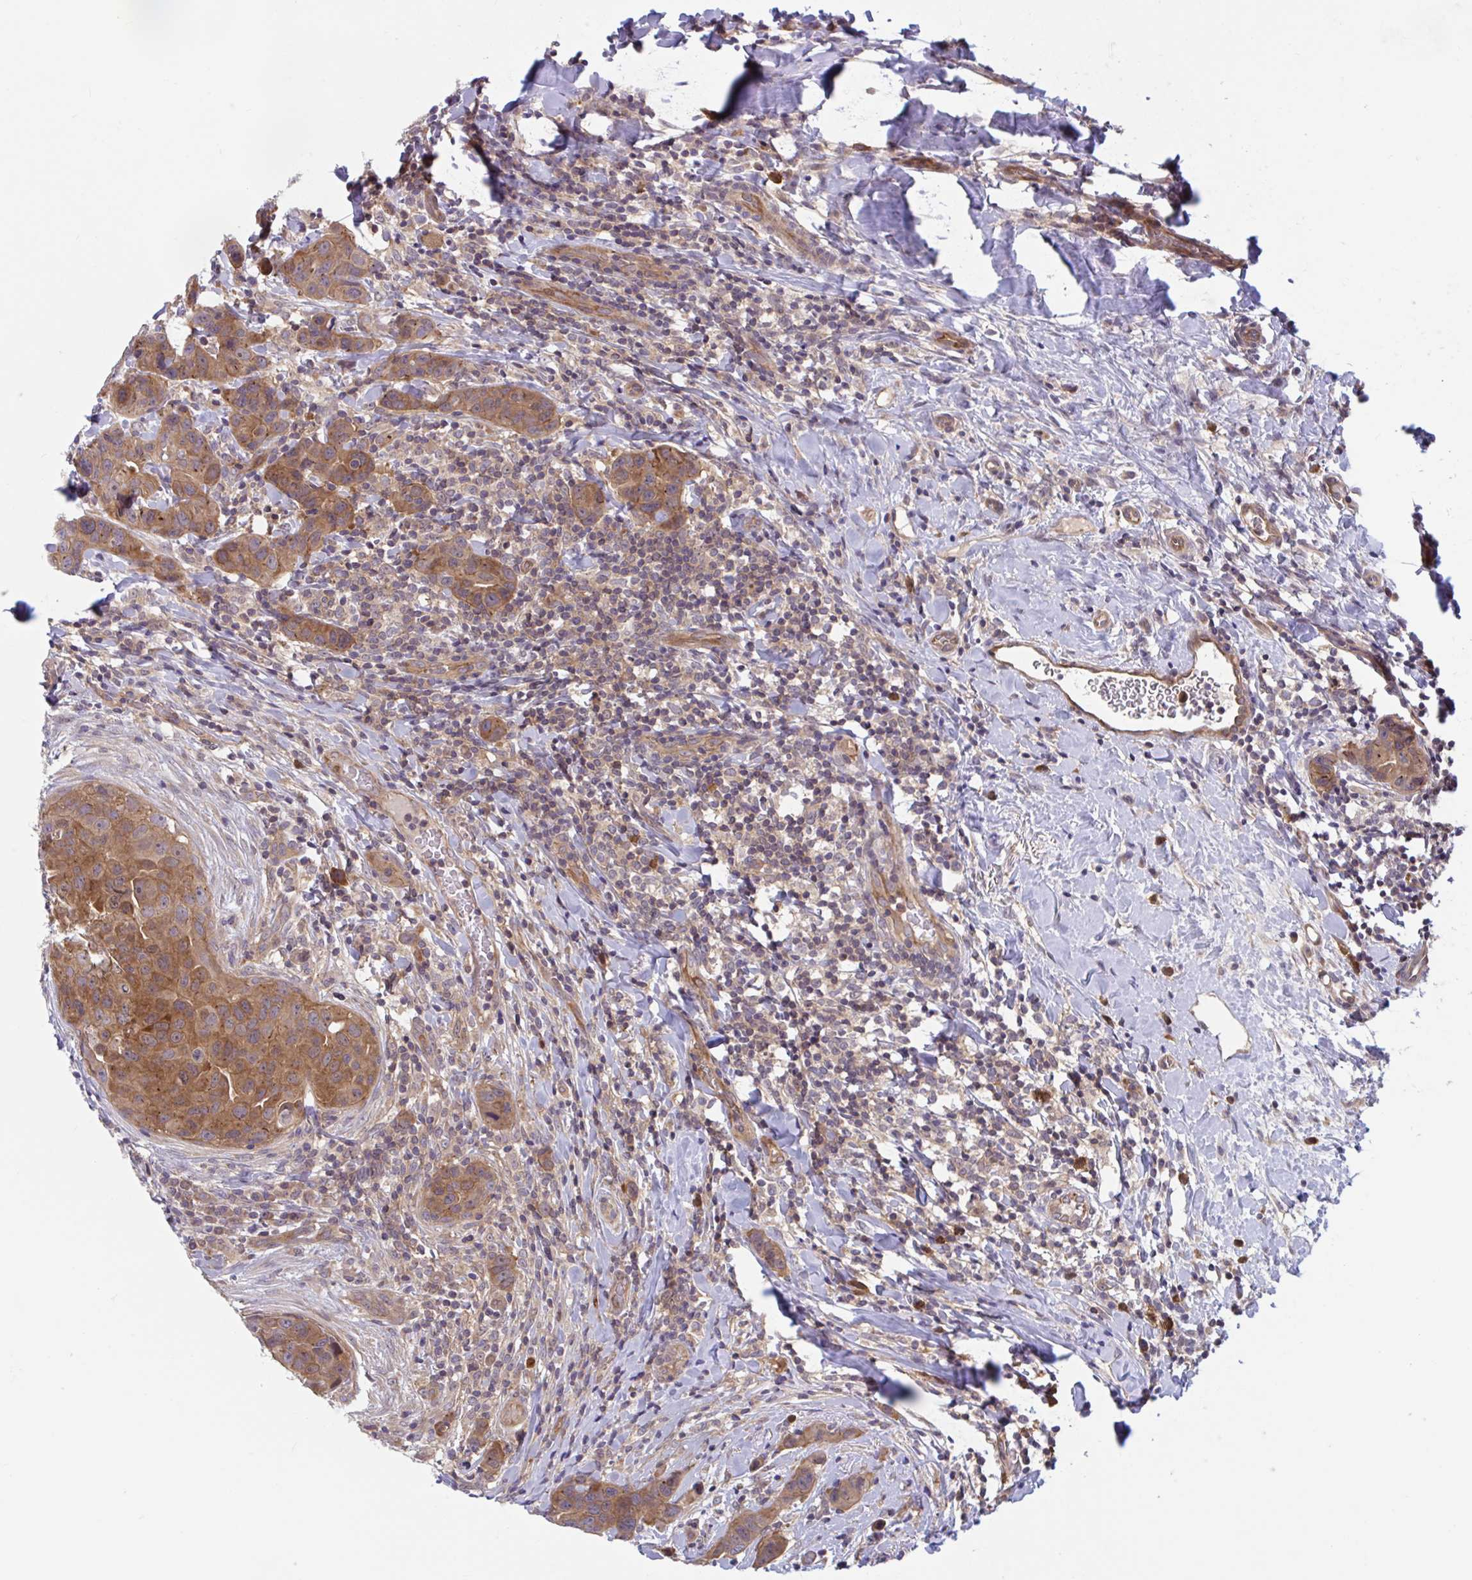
{"staining": {"intensity": "moderate", "quantity": ">75%", "location": "cytoplasmic/membranous,nuclear"}, "tissue": "breast cancer", "cell_type": "Tumor cells", "image_type": "cancer", "snomed": [{"axis": "morphology", "description": "Duct carcinoma"}, {"axis": "topography", "description": "Breast"}], "caption": "Protein expression by IHC reveals moderate cytoplasmic/membranous and nuclear expression in about >75% of tumor cells in breast cancer (intraductal carcinoma).", "gene": "LMNTD2", "patient": {"sex": "female", "age": 24}}